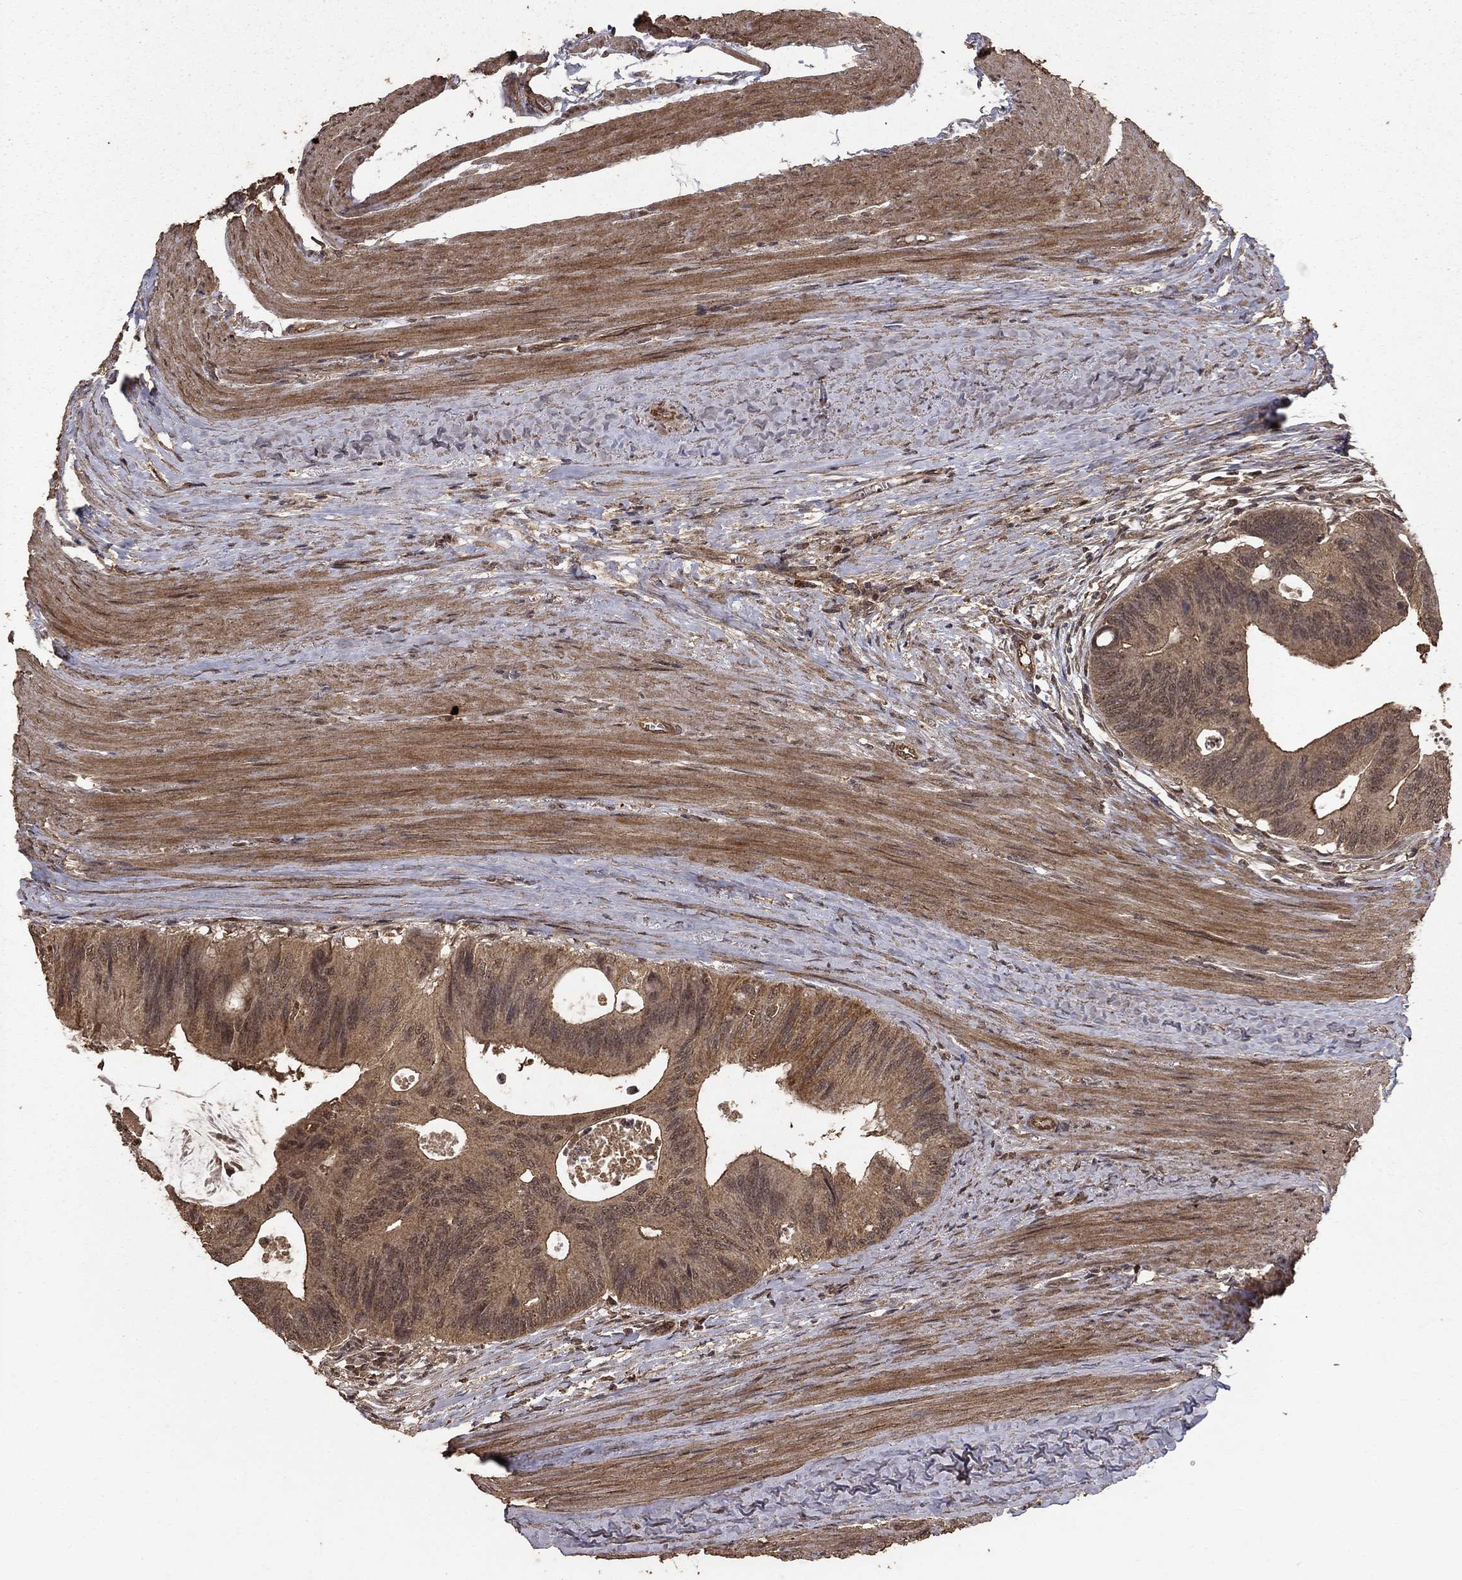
{"staining": {"intensity": "weak", "quantity": ">75%", "location": "cytoplasmic/membranous"}, "tissue": "colorectal cancer", "cell_type": "Tumor cells", "image_type": "cancer", "snomed": [{"axis": "morphology", "description": "Normal tissue, NOS"}, {"axis": "morphology", "description": "Adenocarcinoma, NOS"}, {"axis": "topography", "description": "Colon"}], "caption": "This is a histology image of immunohistochemistry (IHC) staining of adenocarcinoma (colorectal), which shows weak expression in the cytoplasmic/membranous of tumor cells.", "gene": "PRDM1", "patient": {"sex": "male", "age": 65}}